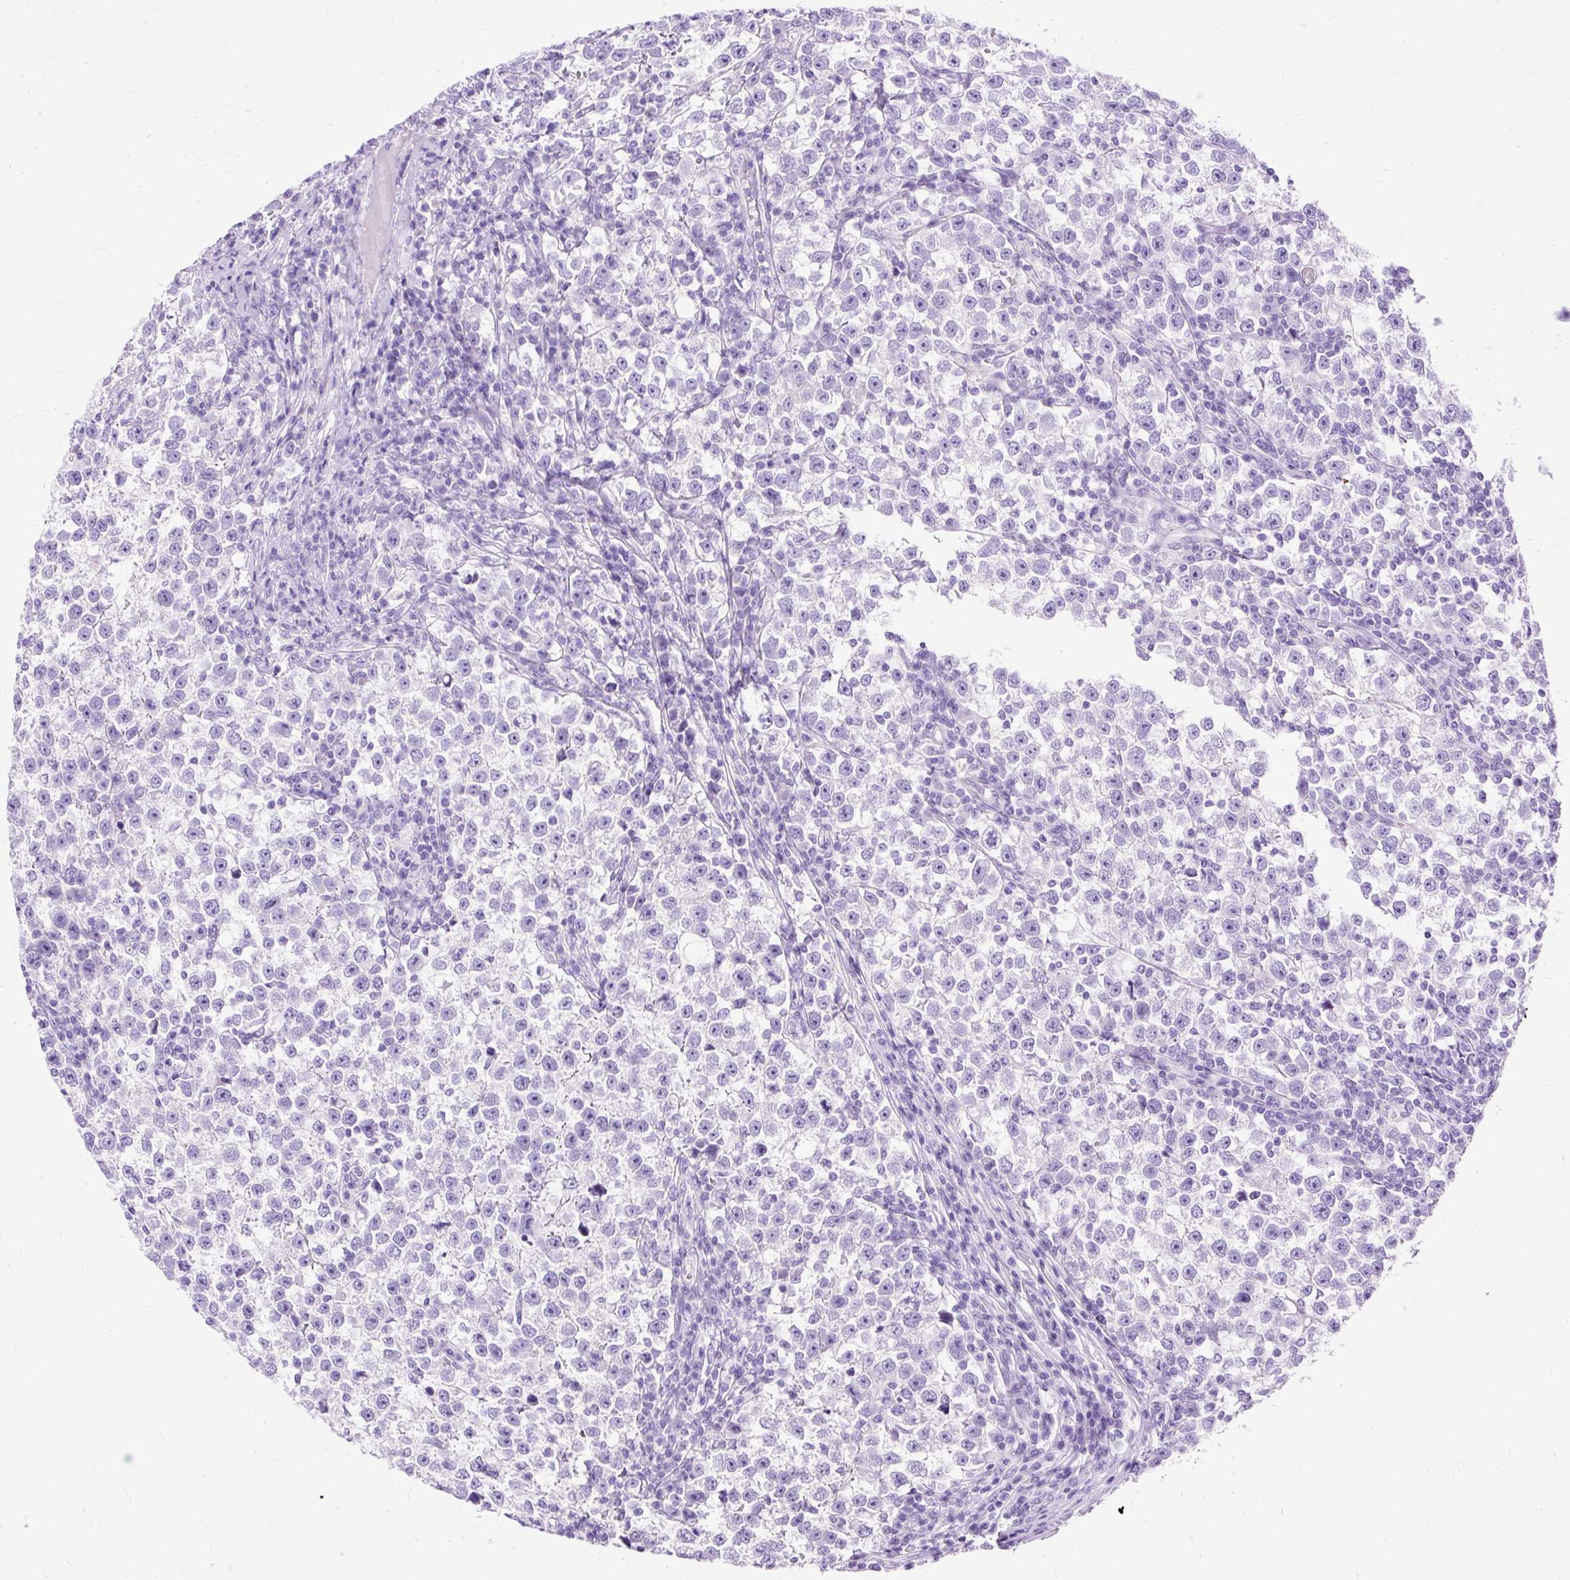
{"staining": {"intensity": "negative", "quantity": "none", "location": "none"}, "tissue": "testis cancer", "cell_type": "Tumor cells", "image_type": "cancer", "snomed": [{"axis": "morphology", "description": "Normal tissue, NOS"}, {"axis": "morphology", "description": "Seminoma, NOS"}, {"axis": "topography", "description": "Testis"}], "caption": "High magnification brightfield microscopy of testis cancer (seminoma) stained with DAB (3,3'-diaminobenzidine) (brown) and counterstained with hematoxylin (blue): tumor cells show no significant positivity.", "gene": "HEY1", "patient": {"sex": "male", "age": 43}}